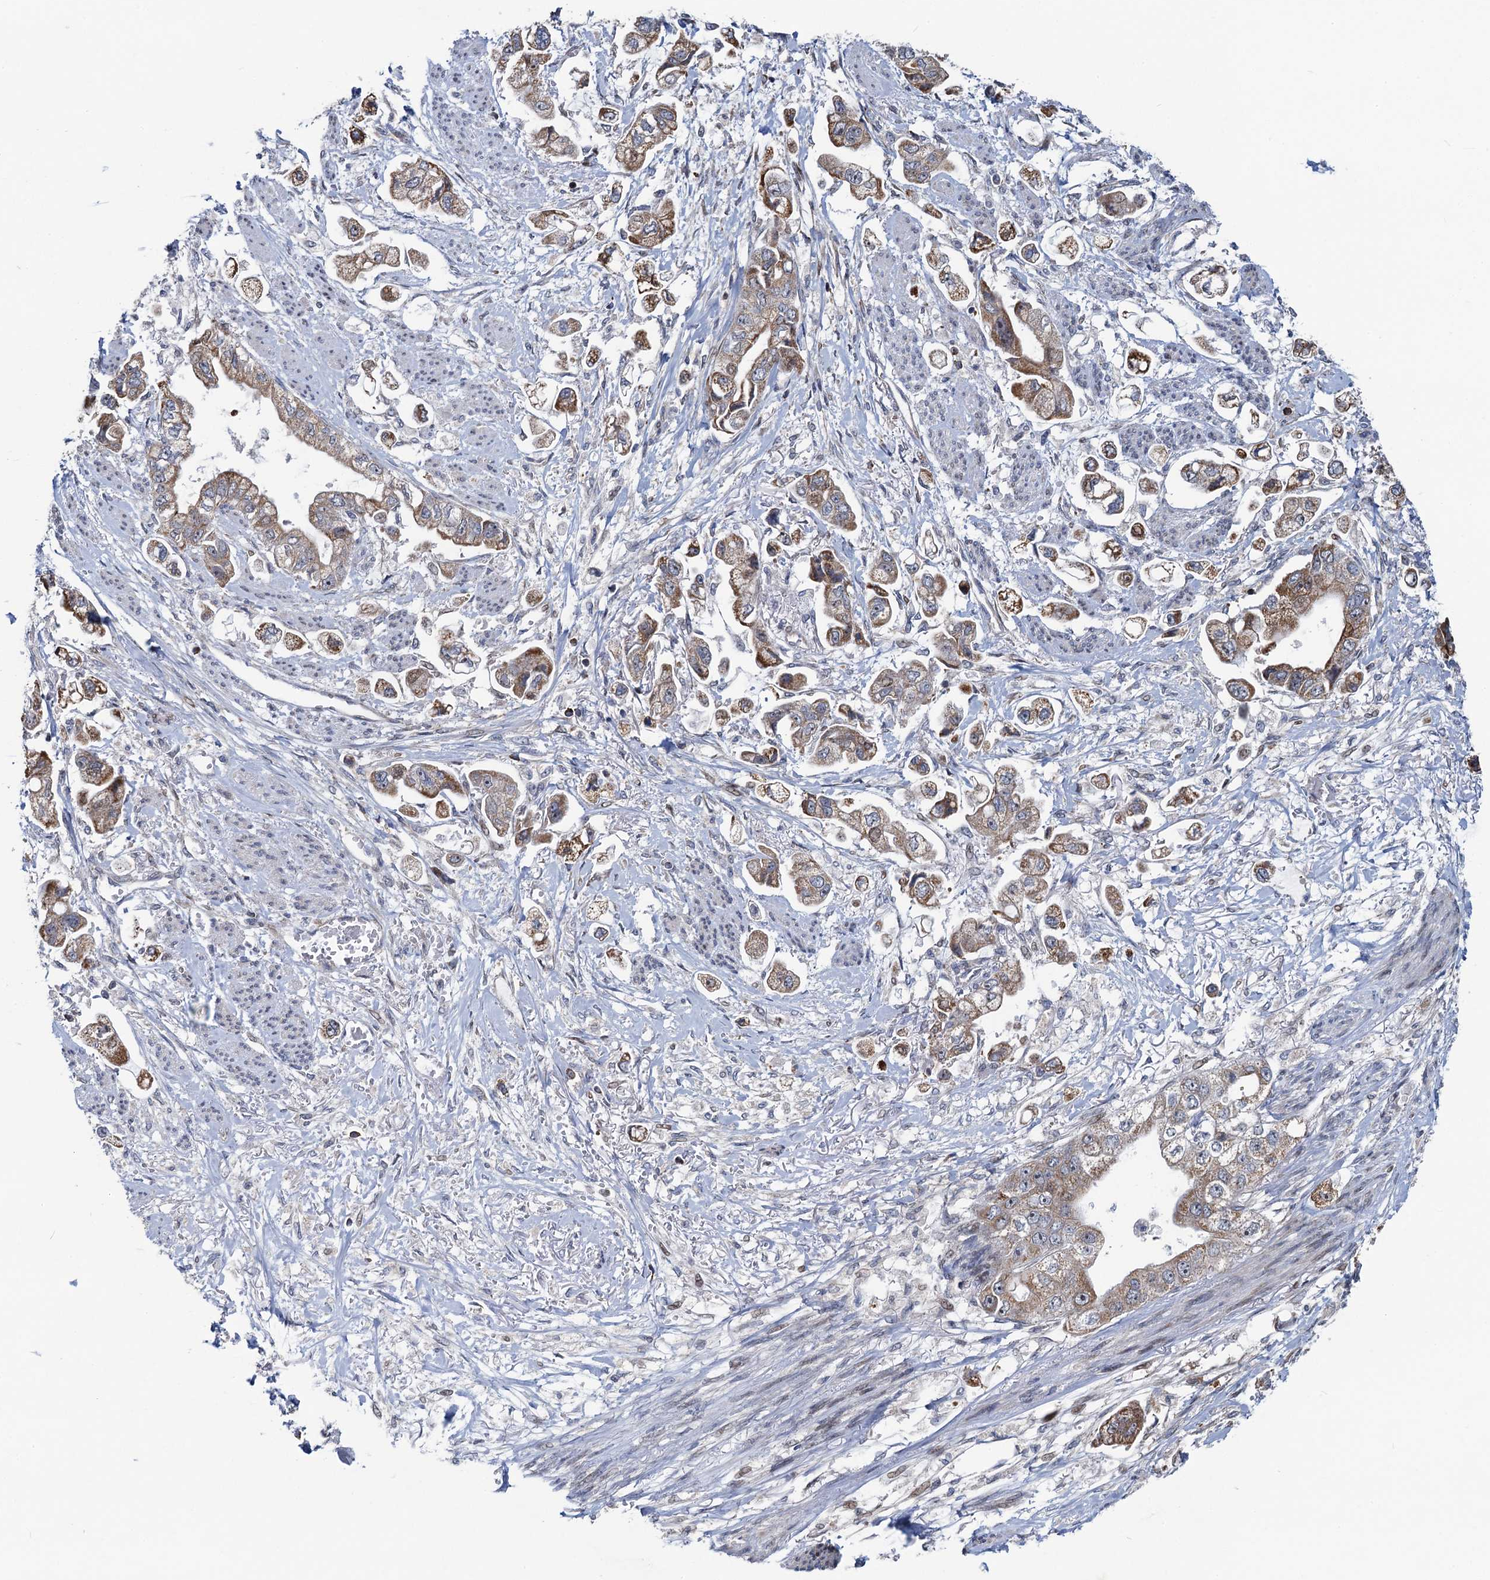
{"staining": {"intensity": "moderate", "quantity": ">75%", "location": "cytoplasmic/membranous"}, "tissue": "stomach cancer", "cell_type": "Tumor cells", "image_type": "cancer", "snomed": [{"axis": "morphology", "description": "Adenocarcinoma, NOS"}, {"axis": "topography", "description": "Stomach"}], "caption": "Moderate cytoplasmic/membranous expression is appreciated in about >75% of tumor cells in adenocarcinoma (stomach). (IHC, brightfield microscopy, high magnification).", "gene": "CCDC102A", "patient": {"sex": "male", "age": 62}}